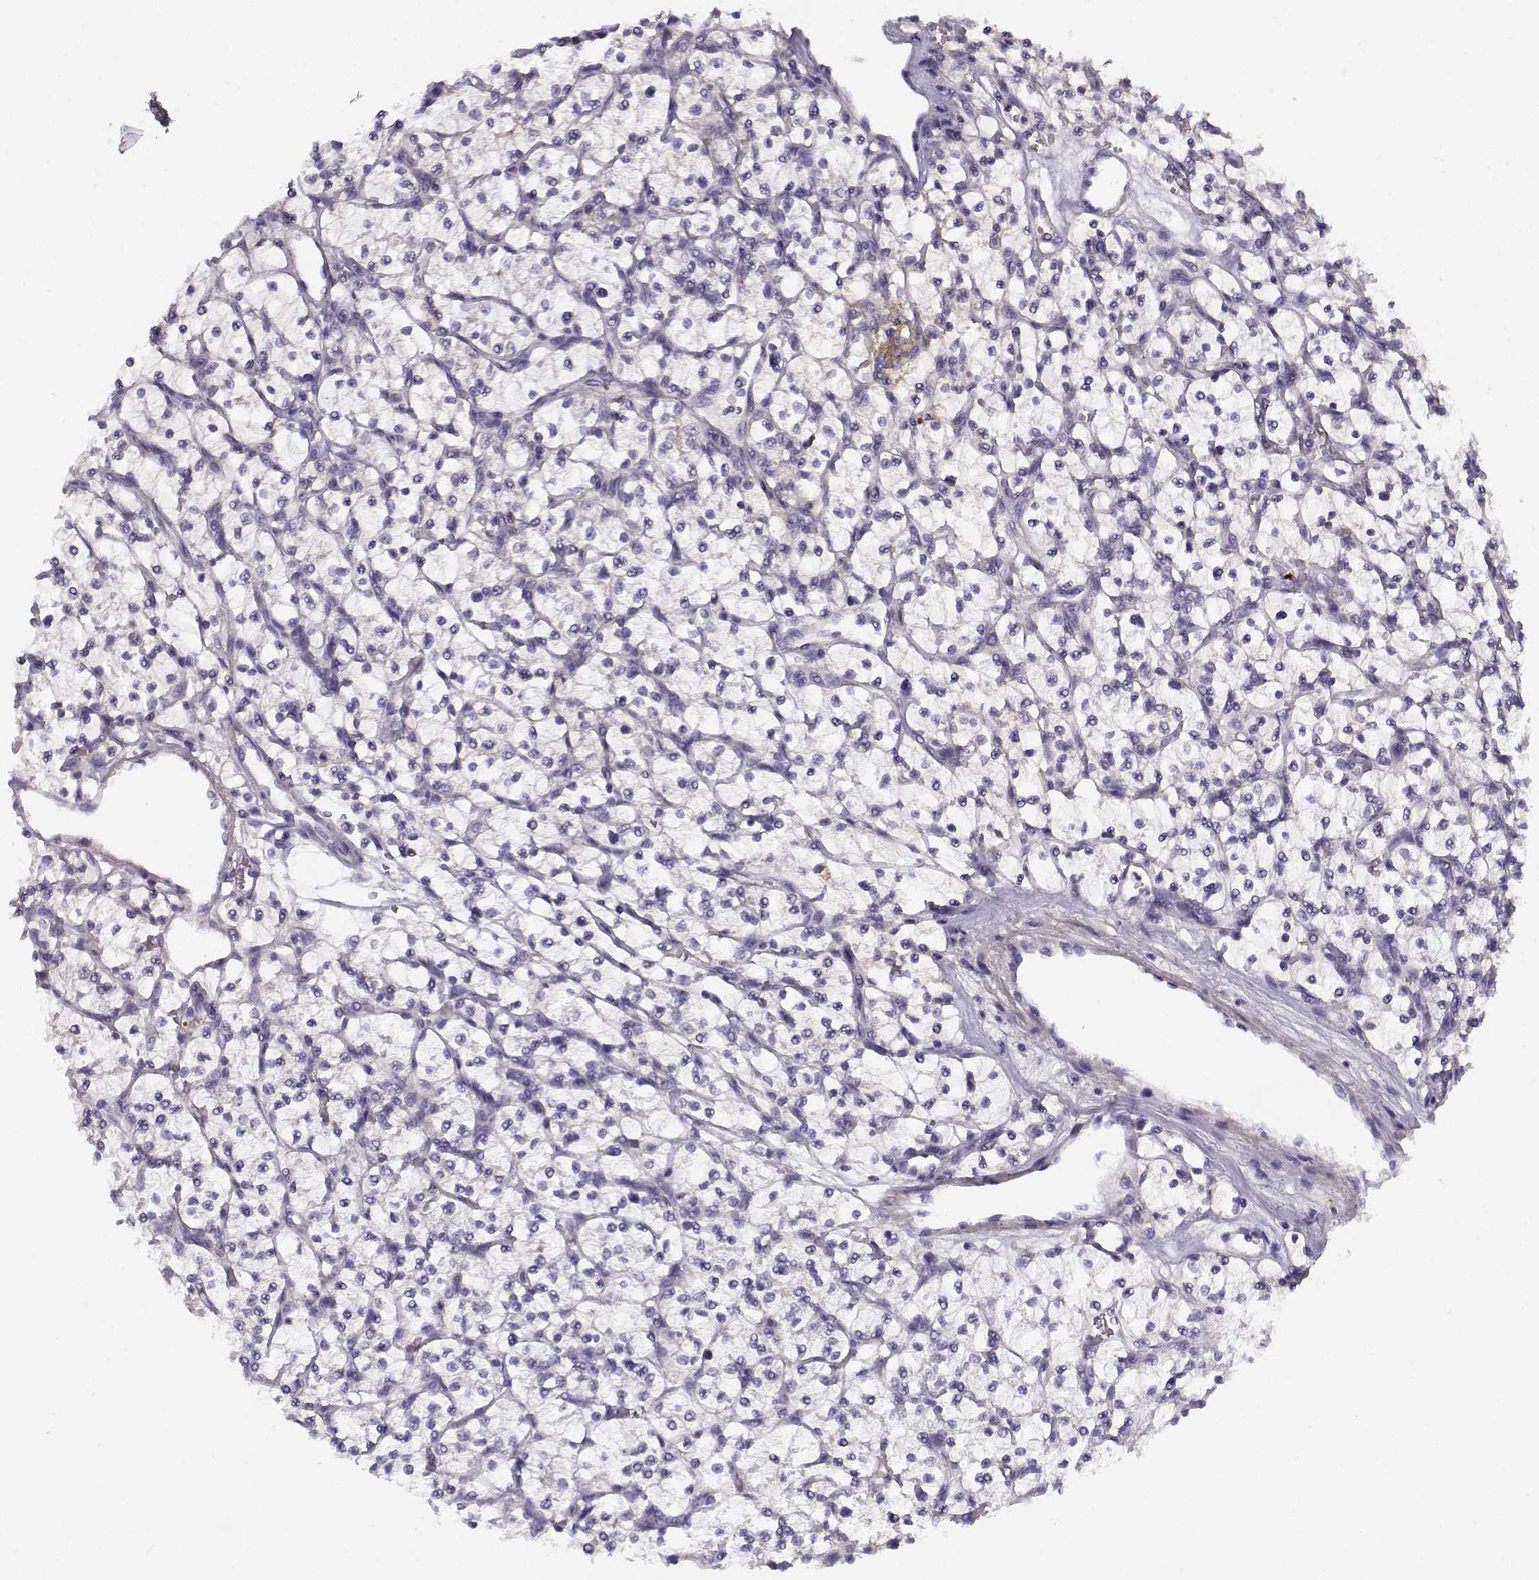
{"staining": {"intensity": "negative", "quantity": "none", "location": "none"}, "tissue": "renal cancer", "cell_type": "Tumor cells", "image_type": "cancer", "snomed": [{"axis": "morphology", "description": "Adenocarcinoma, NOS"}, {"axis": "topography", "description": "Kidney"}], "caption": "Immunohistochemistry of human renal adenocarcinoma reveals no positivity in tumor cells. (DAB (3,3'-diaminobenzidine) IHC, high magnification).", "gene": "CREB3L3", "patient": {"sex": "female", "age": 64}}